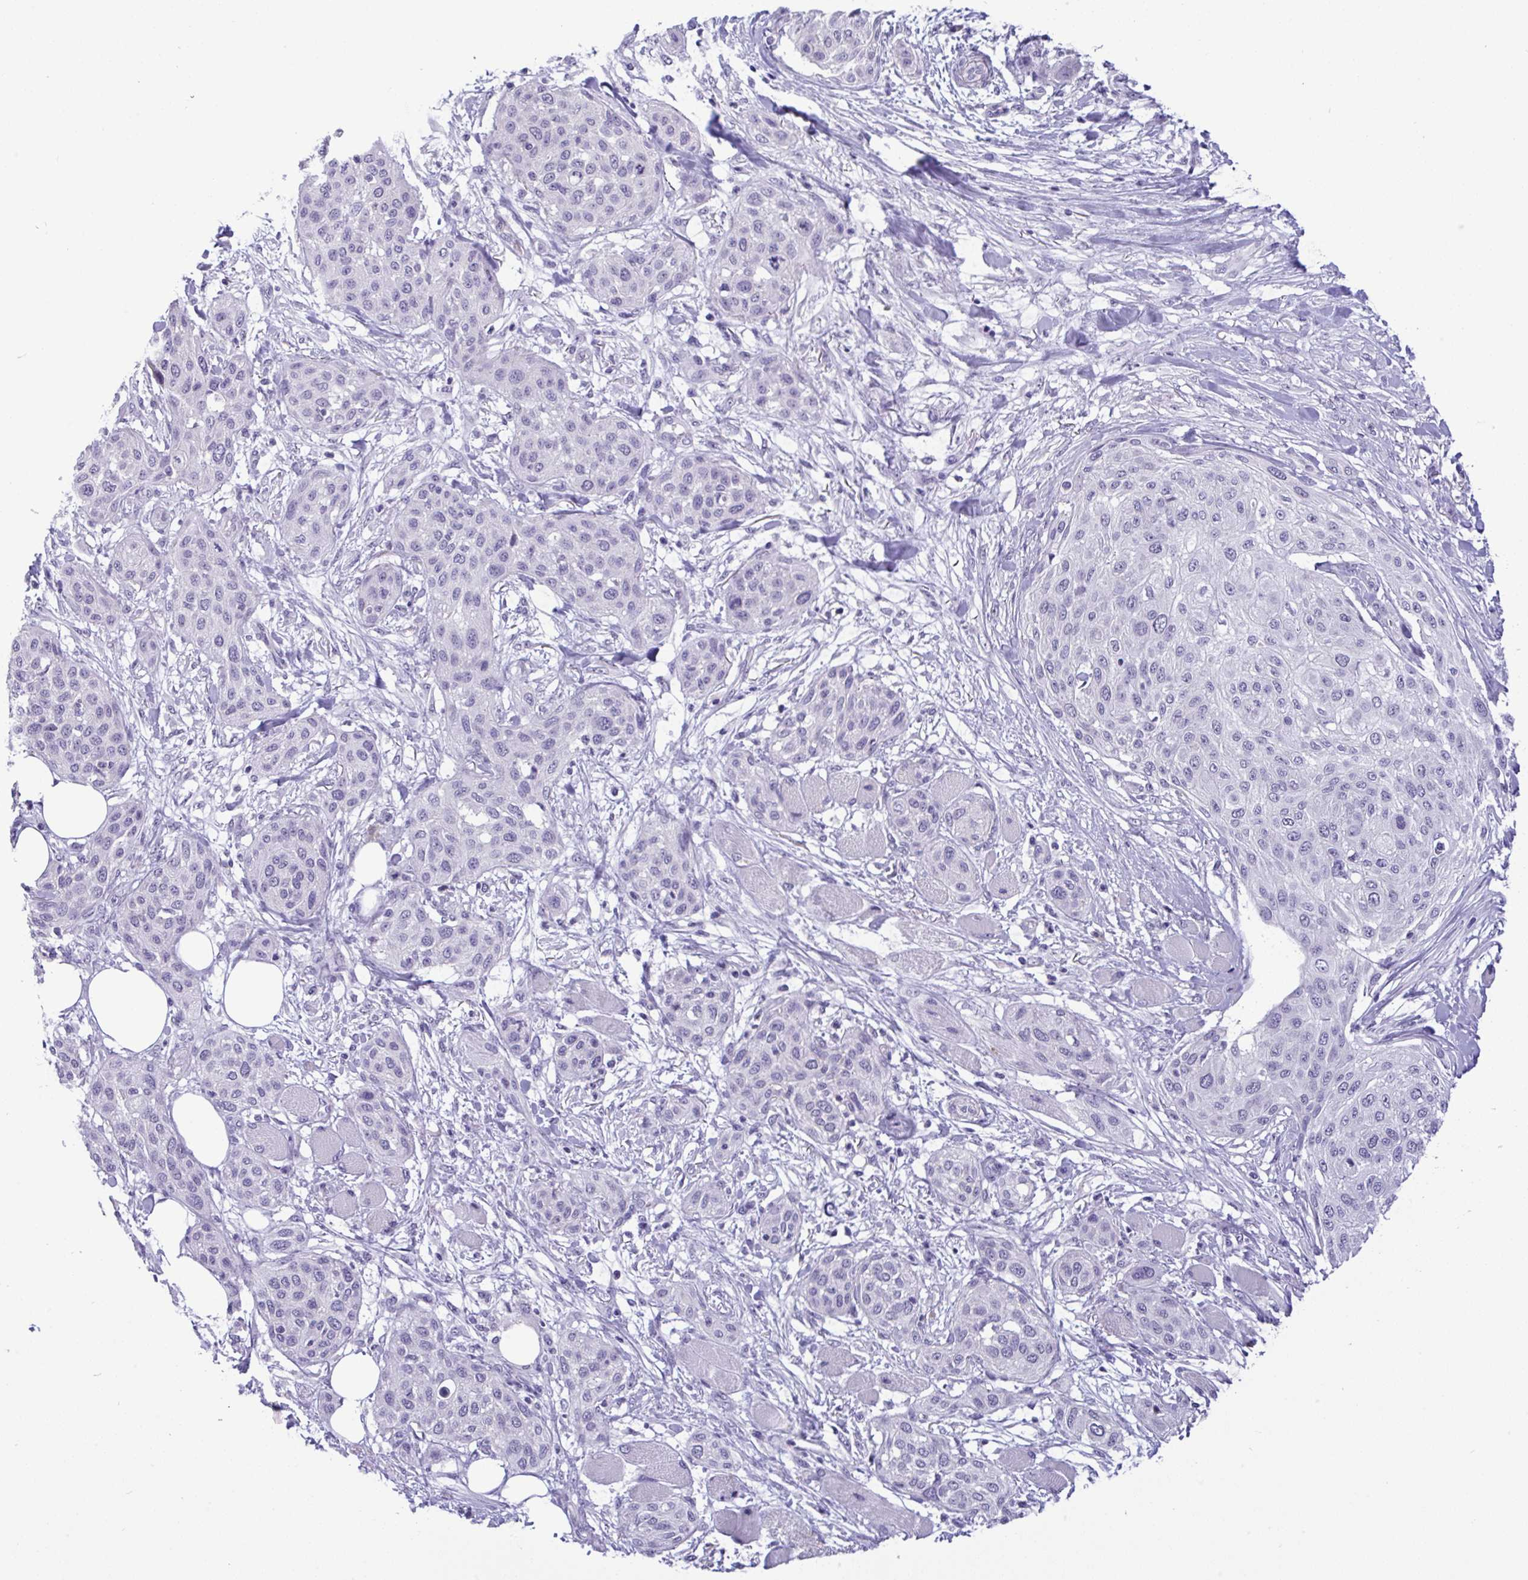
{"staining": {"intensity": "negative", "quantity": "none", "location": "none"}, "tissue": "skin cancer", "cell_type": "Tumor cells", "image_type": "cancer", "snomed": [{"axis": "morphology", "description": "Squamous cell carcinoma, NOS"}, {"axis": "topography", "description": "Skin"}], "caption": "IHC of skin cancer displays no positivity in tumor cells.", "gene": "YBX2", "patient": {"sex": "female", "age": 87}}